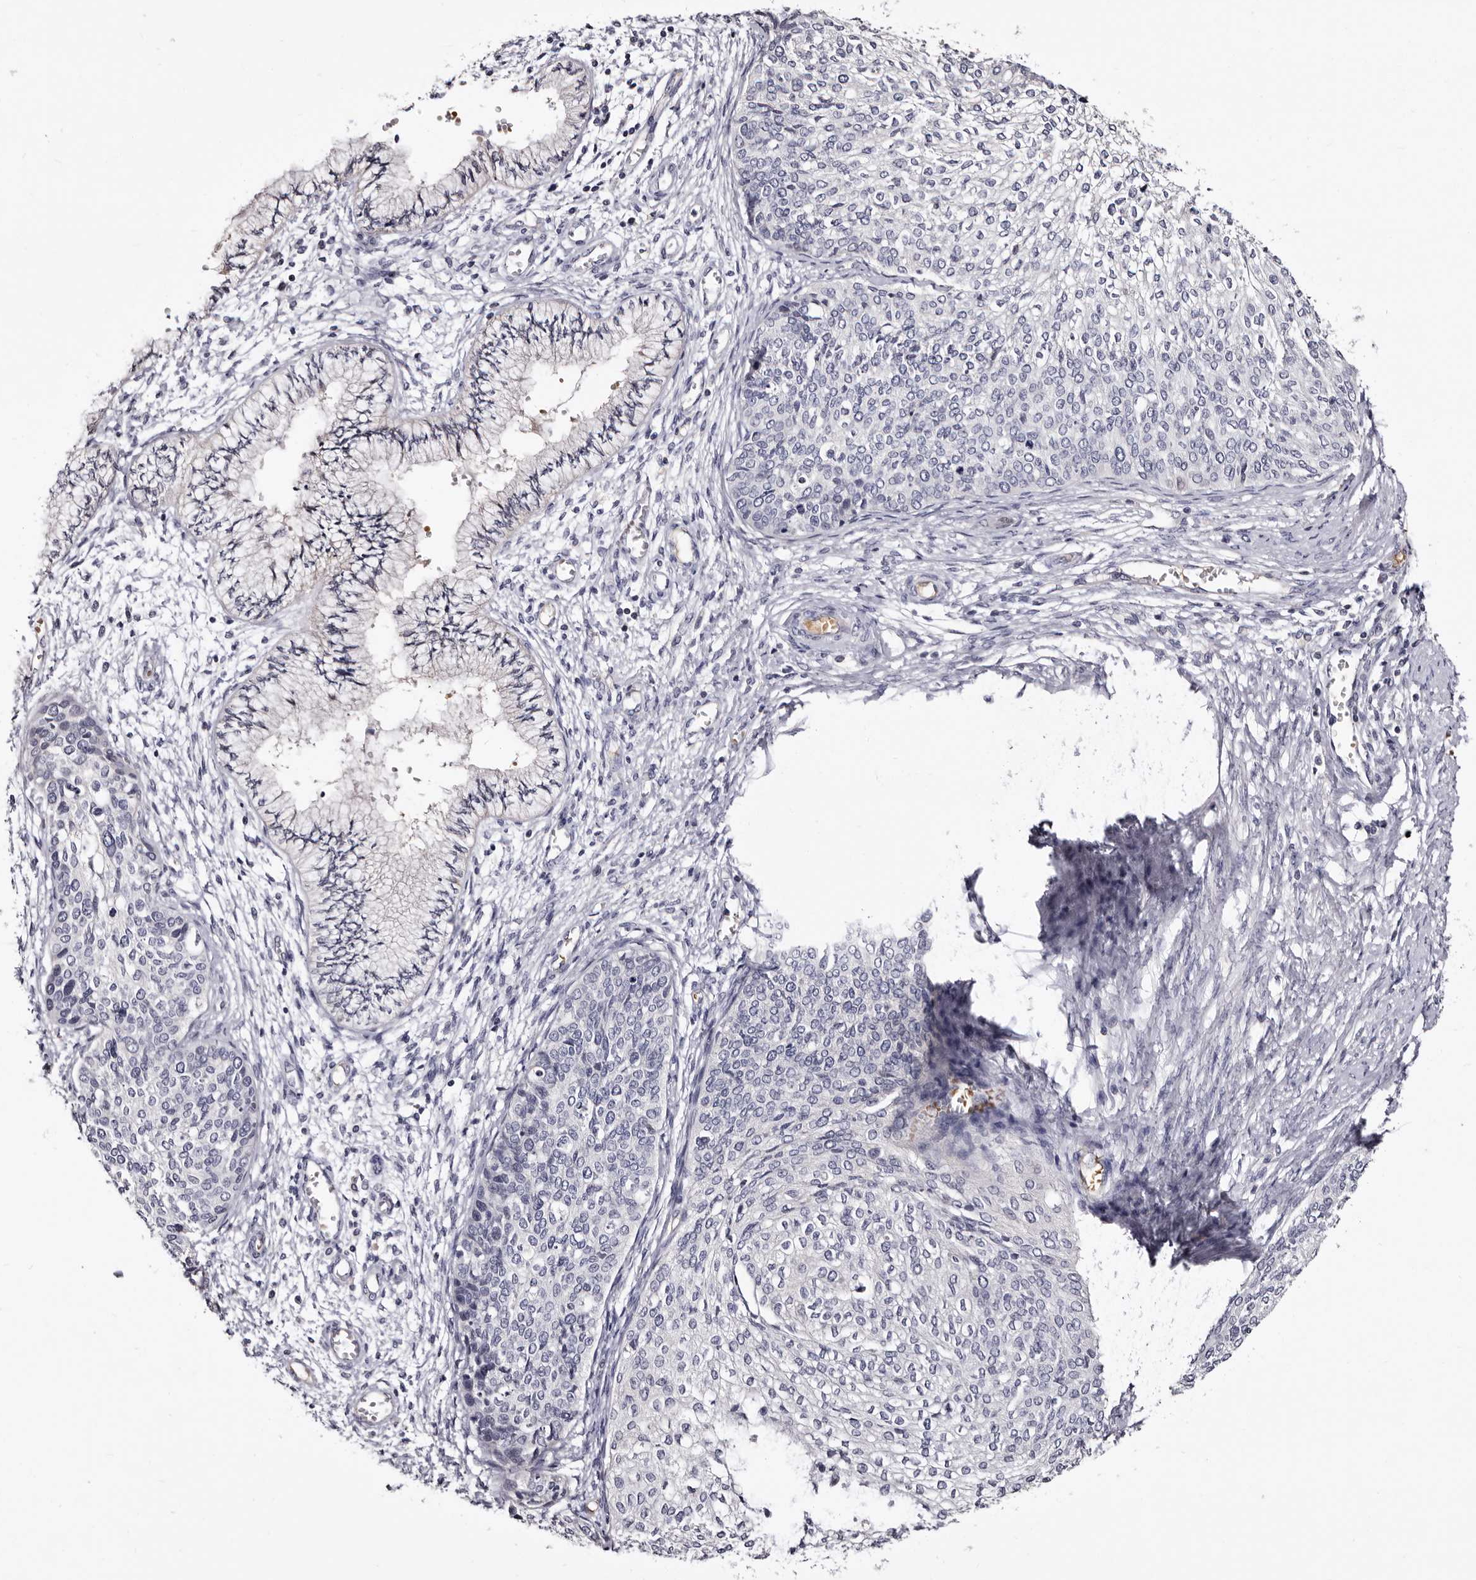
{"staining": {"intensity": "negative", "quantity": "none", "location": "none"}, "tissue": "cervical cancer", "cell_type": "Tumor cells", "image_type": "cancer", "snomed": [{"axis": "morphology", "description": "Squamous cell carcinoma, NOS"}, {"axis": "topography", "description": "Cervix"}], "caption": "Protein analysis of squamous cell carcinoma (cervical) exhibits no significant expression in tumor cells.", "gene": "BPGM", "patient": {"sex": "female", "age": 37}}